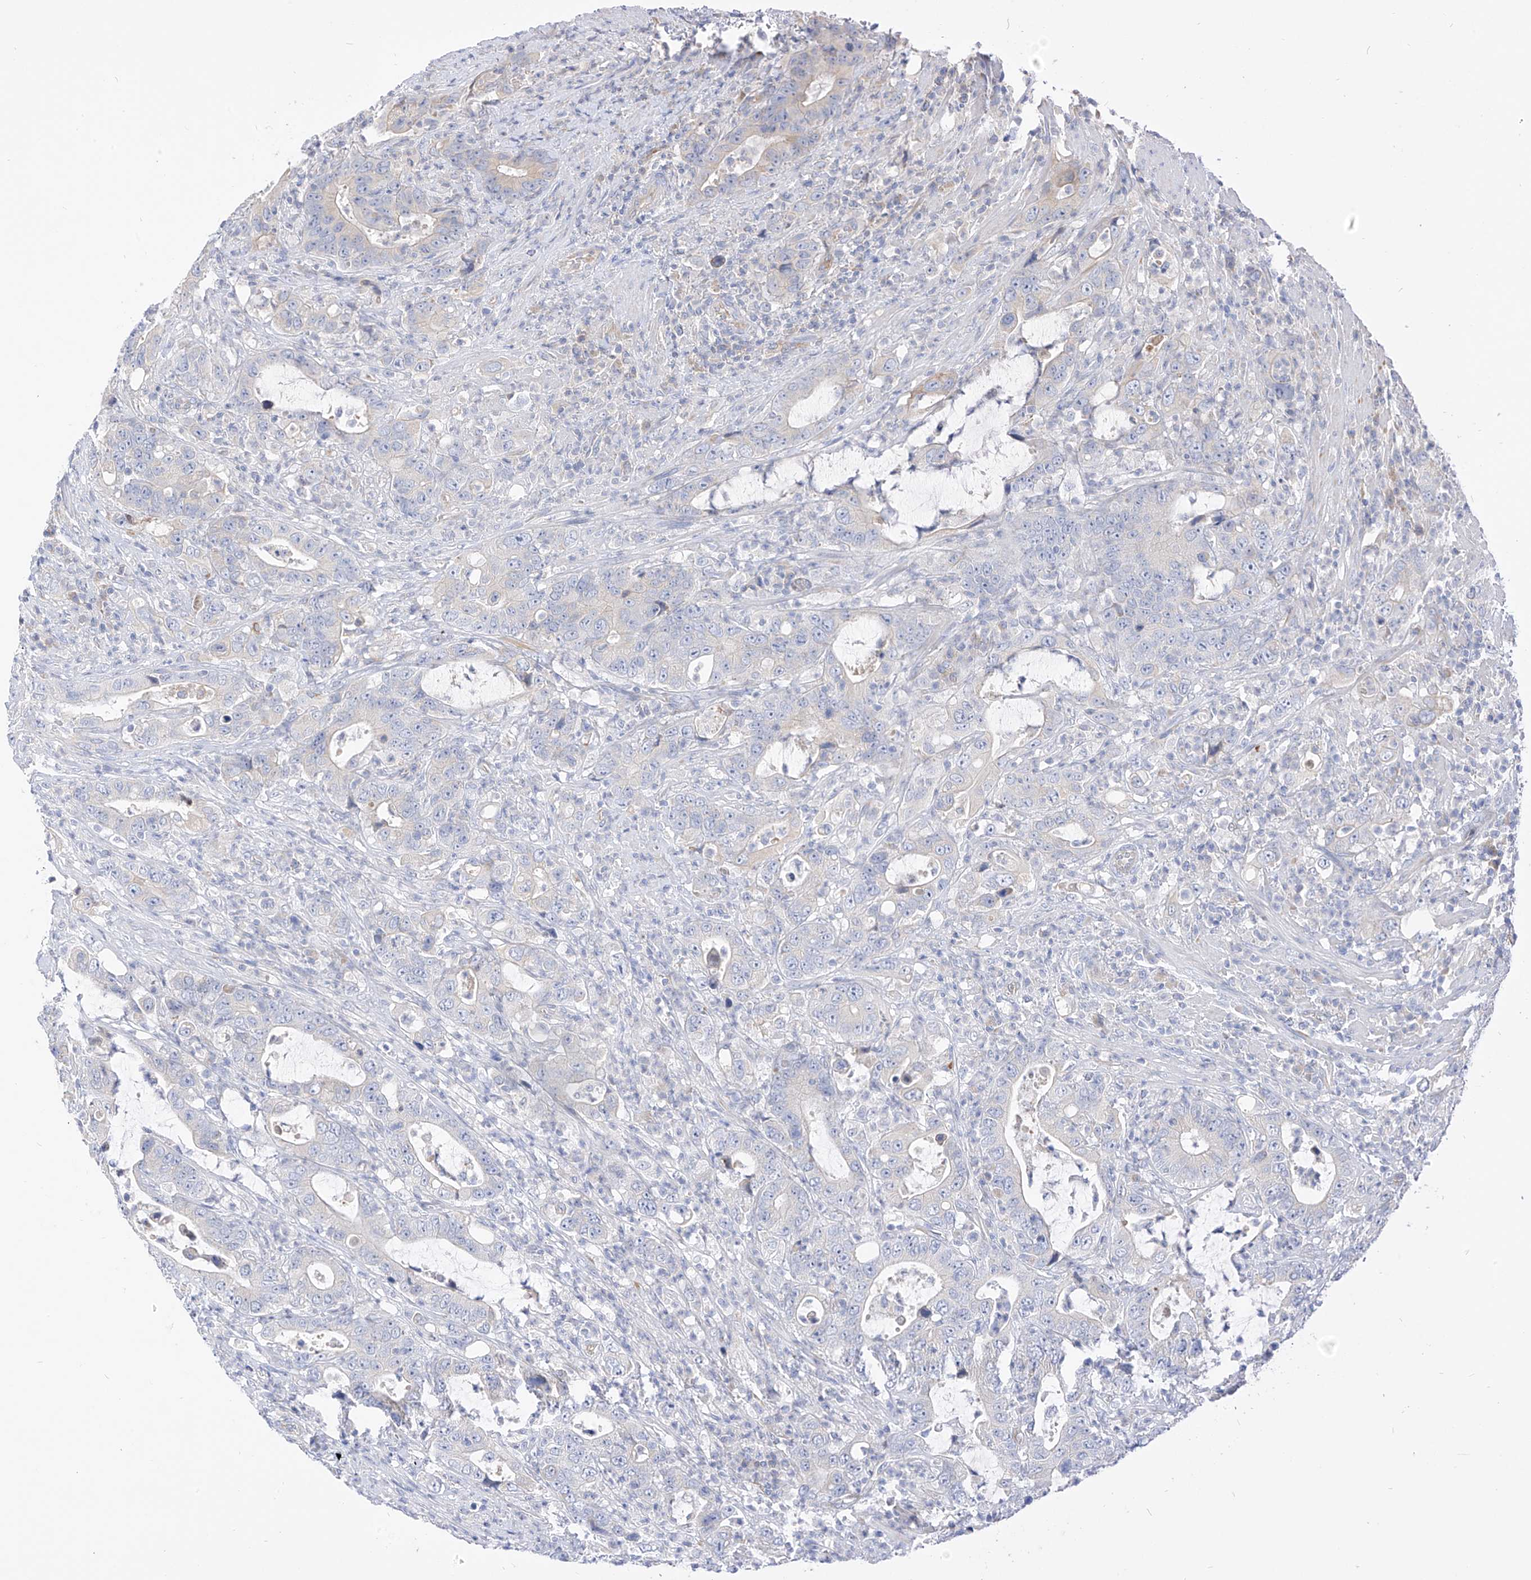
{"staining": {"intensity": "weak", "quantity": "<25%", "location": "cytoplasmic/membranous"}, "tissue": "colorectal cancer", "cell_type": "Tumor cells", "image_type": "cancer", "snomed": [{"axis": "morphology", "description": "Adenocarcinoma, NOS"}, {"axis": "topography", "description": "Colon"}], "caption": "Immunohistochemistry micrograph of neoplastic tissue: colorectal adenocarcinoma stained with DAB demonstrates no significant protein staining in tumor cells. The staining is performed using DAB brown chromogen with nuclei counter-stained in using hematoxylin.", "gene": "RASA2", "patient": {"sex": "female", "age": 75}}